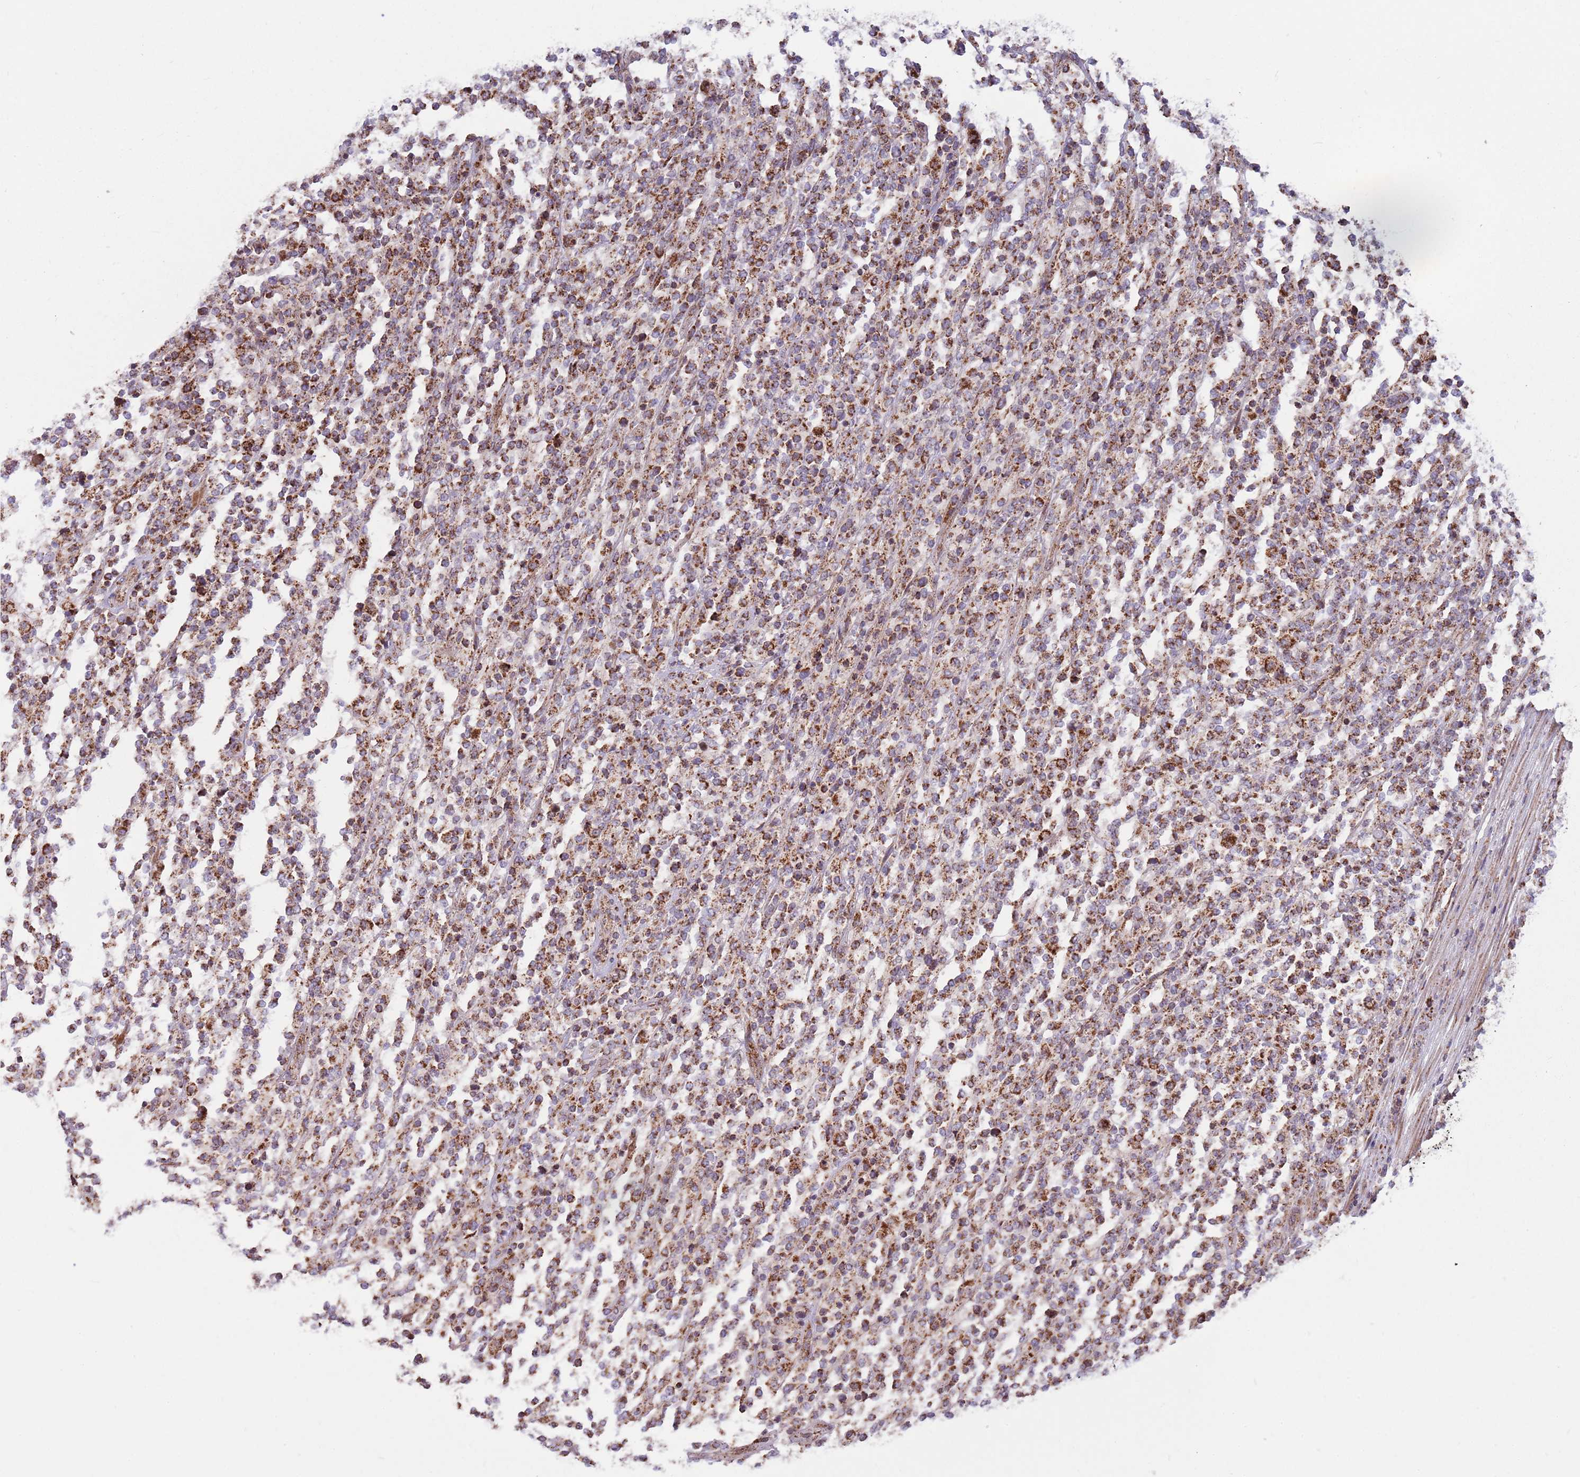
{"staining": {"intensity": "strong", "quantity": "25%-75%", "location": "cytoplasmic/membranous"}, "tissue": "lymphoma", "cell_type": "Tumor cells", "image_type": "cancer", "snomed": [{"axis": "morphology", "description": "Malignant lymphoma, non-Hodgkin's type, High grade"}, {"axis": "topography", "description": "Soft tissue"}], "caption": "A high amount of strong cytoplasmic/membranous positivity is present in about 25%-75% of tumor cells in high-grade malignant lymphoma, non-Hodgkin's type tissue.", "gene": "ATP5PD", "patient": {"sex": "male", "age": 18}}